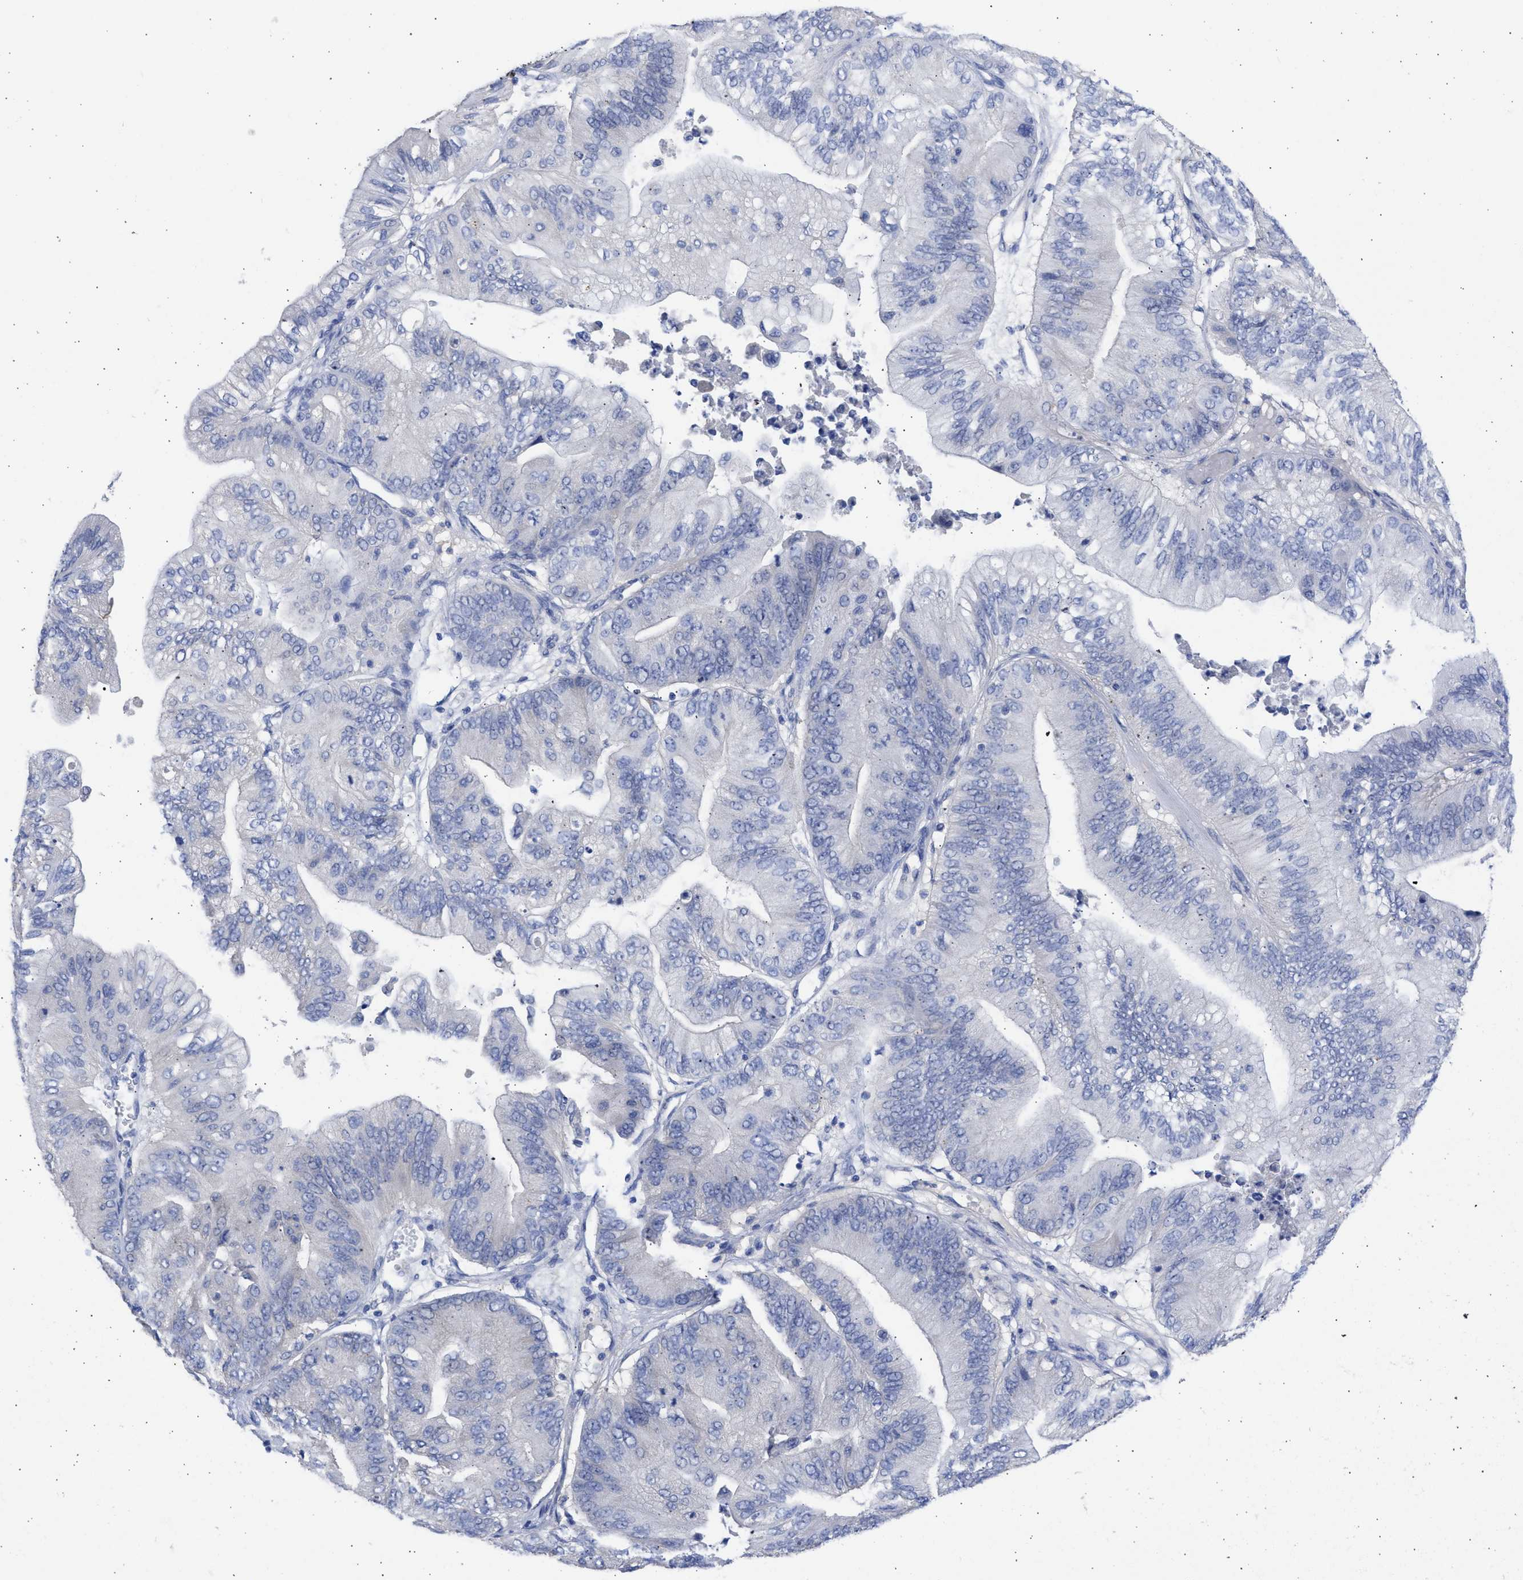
{"staining": {"intensity": "negative", "quantity": "none", "location": "none"}, "tissue": "ovarian cancer", "cell_type": "Tumor cells", "image_type": "cancer", "snomed": [{"axis": "morphology", "description": "Cystadenocarcinoma, mucinous, NOS"}, {"axis": "topography", "description": "Ovary"}], "caption": "DAB (3,3'-diaminobenzidine) immunohistochemical staining of human mucinous cystadenocarcinoma (ovarian) exhibits no significant positivity in tumor cells.", "gene": "RSPH1", "patient": {"sex": "female", "age": 61}}